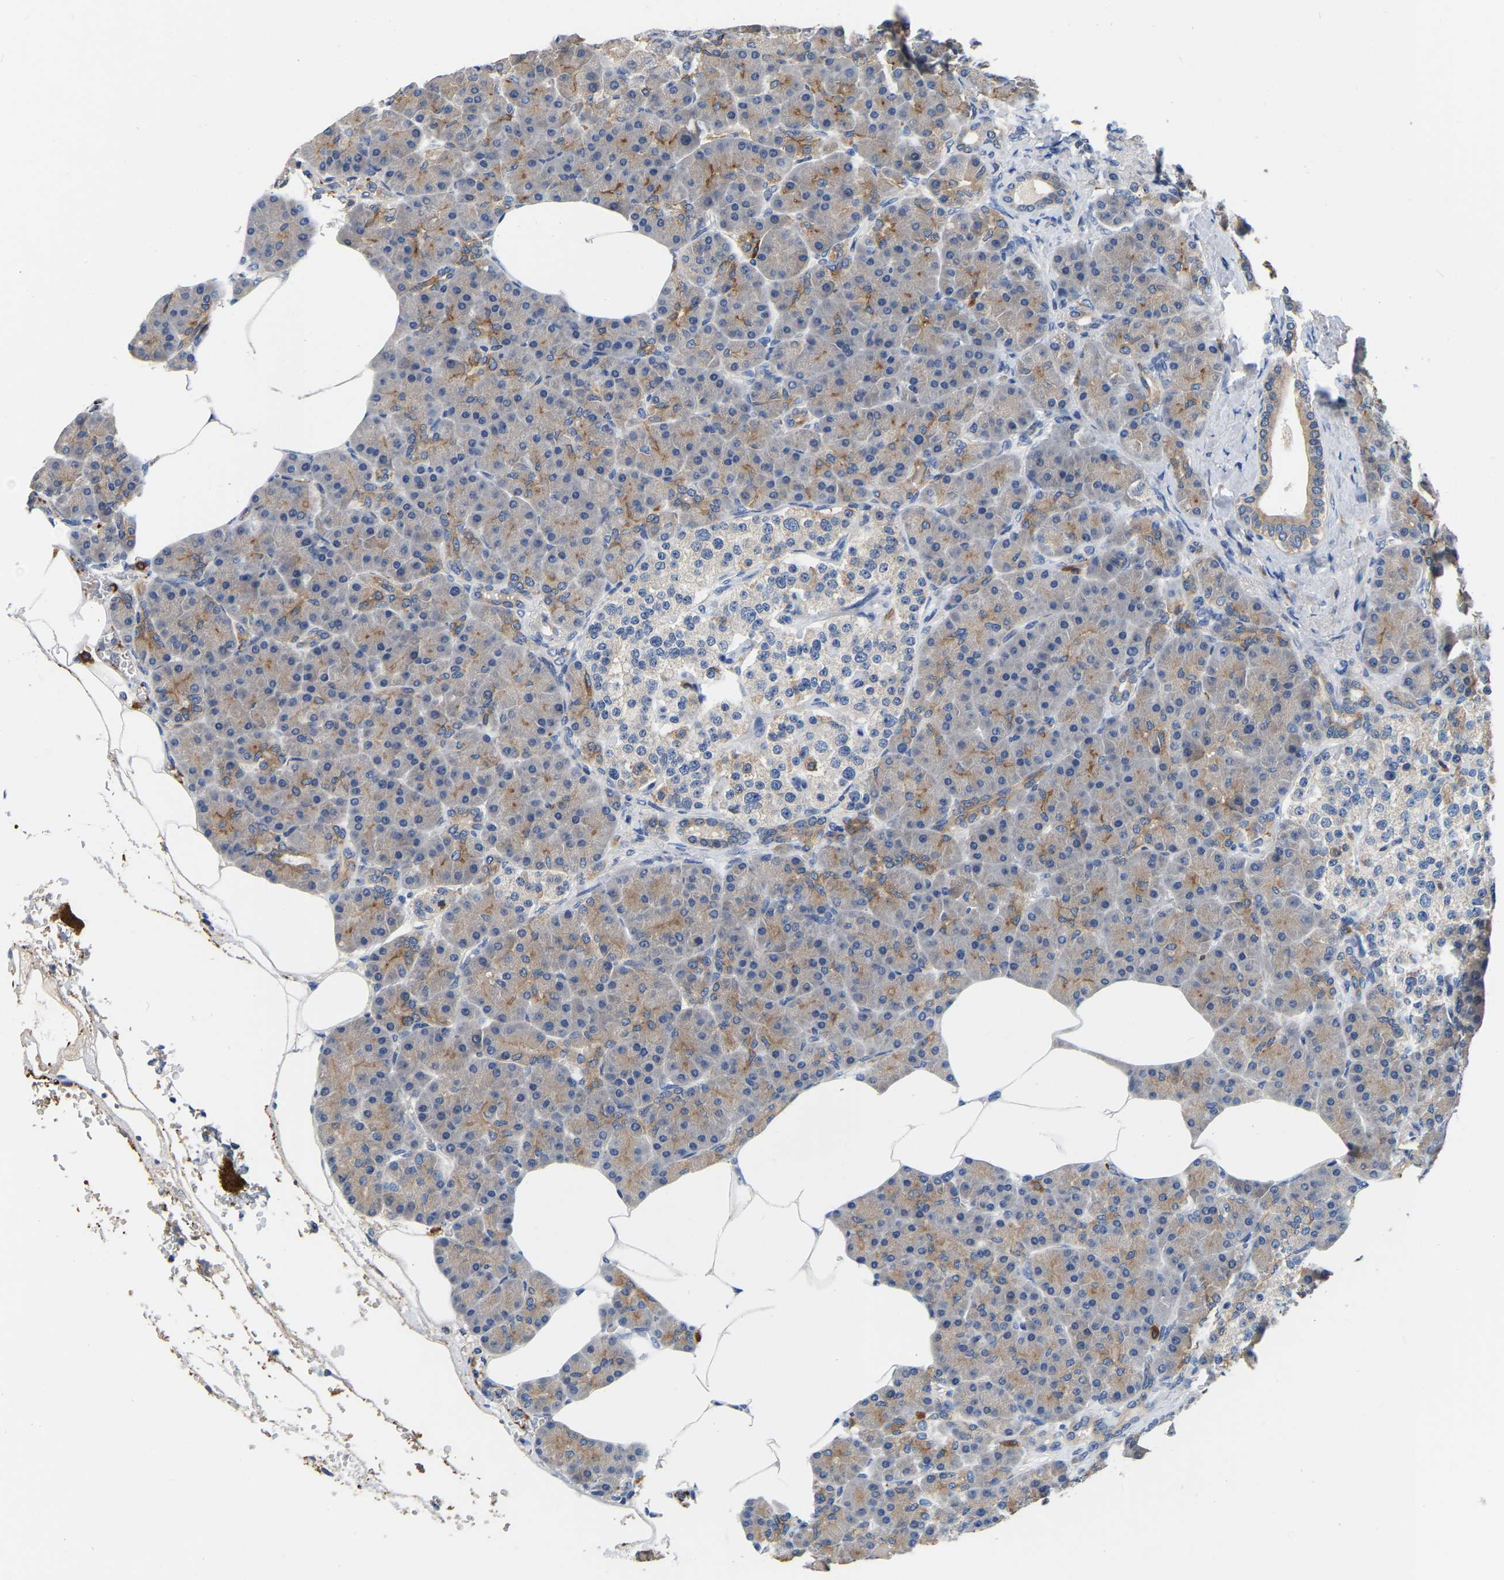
{"staining": {"intensity": "moderate", "quantity": "25%-75%", "location": "cytoplasmic/membranous"}, "tissue": "pancreas", "cell_type": "Exocrine glandular cells", "image_type": "normal", "snomed": [{"axis": "morphology", "description": "Normal tissue, NOS"}, {"axis": "topography", "description": "Pancreas"}], "caption": "Pancreas was stained to show a protein in brown. There is medium levels of moderate cytoplasmic/membranous expression in approximately 25%-75% of exocrine glandular cells. The protein of interest is stained brown, and the nuclei are stained in blue (DAB IHC with brightfield microscopy, high magnification).", "gene": "RAB27B", "patient": {"sex": "female", "age": 70}}